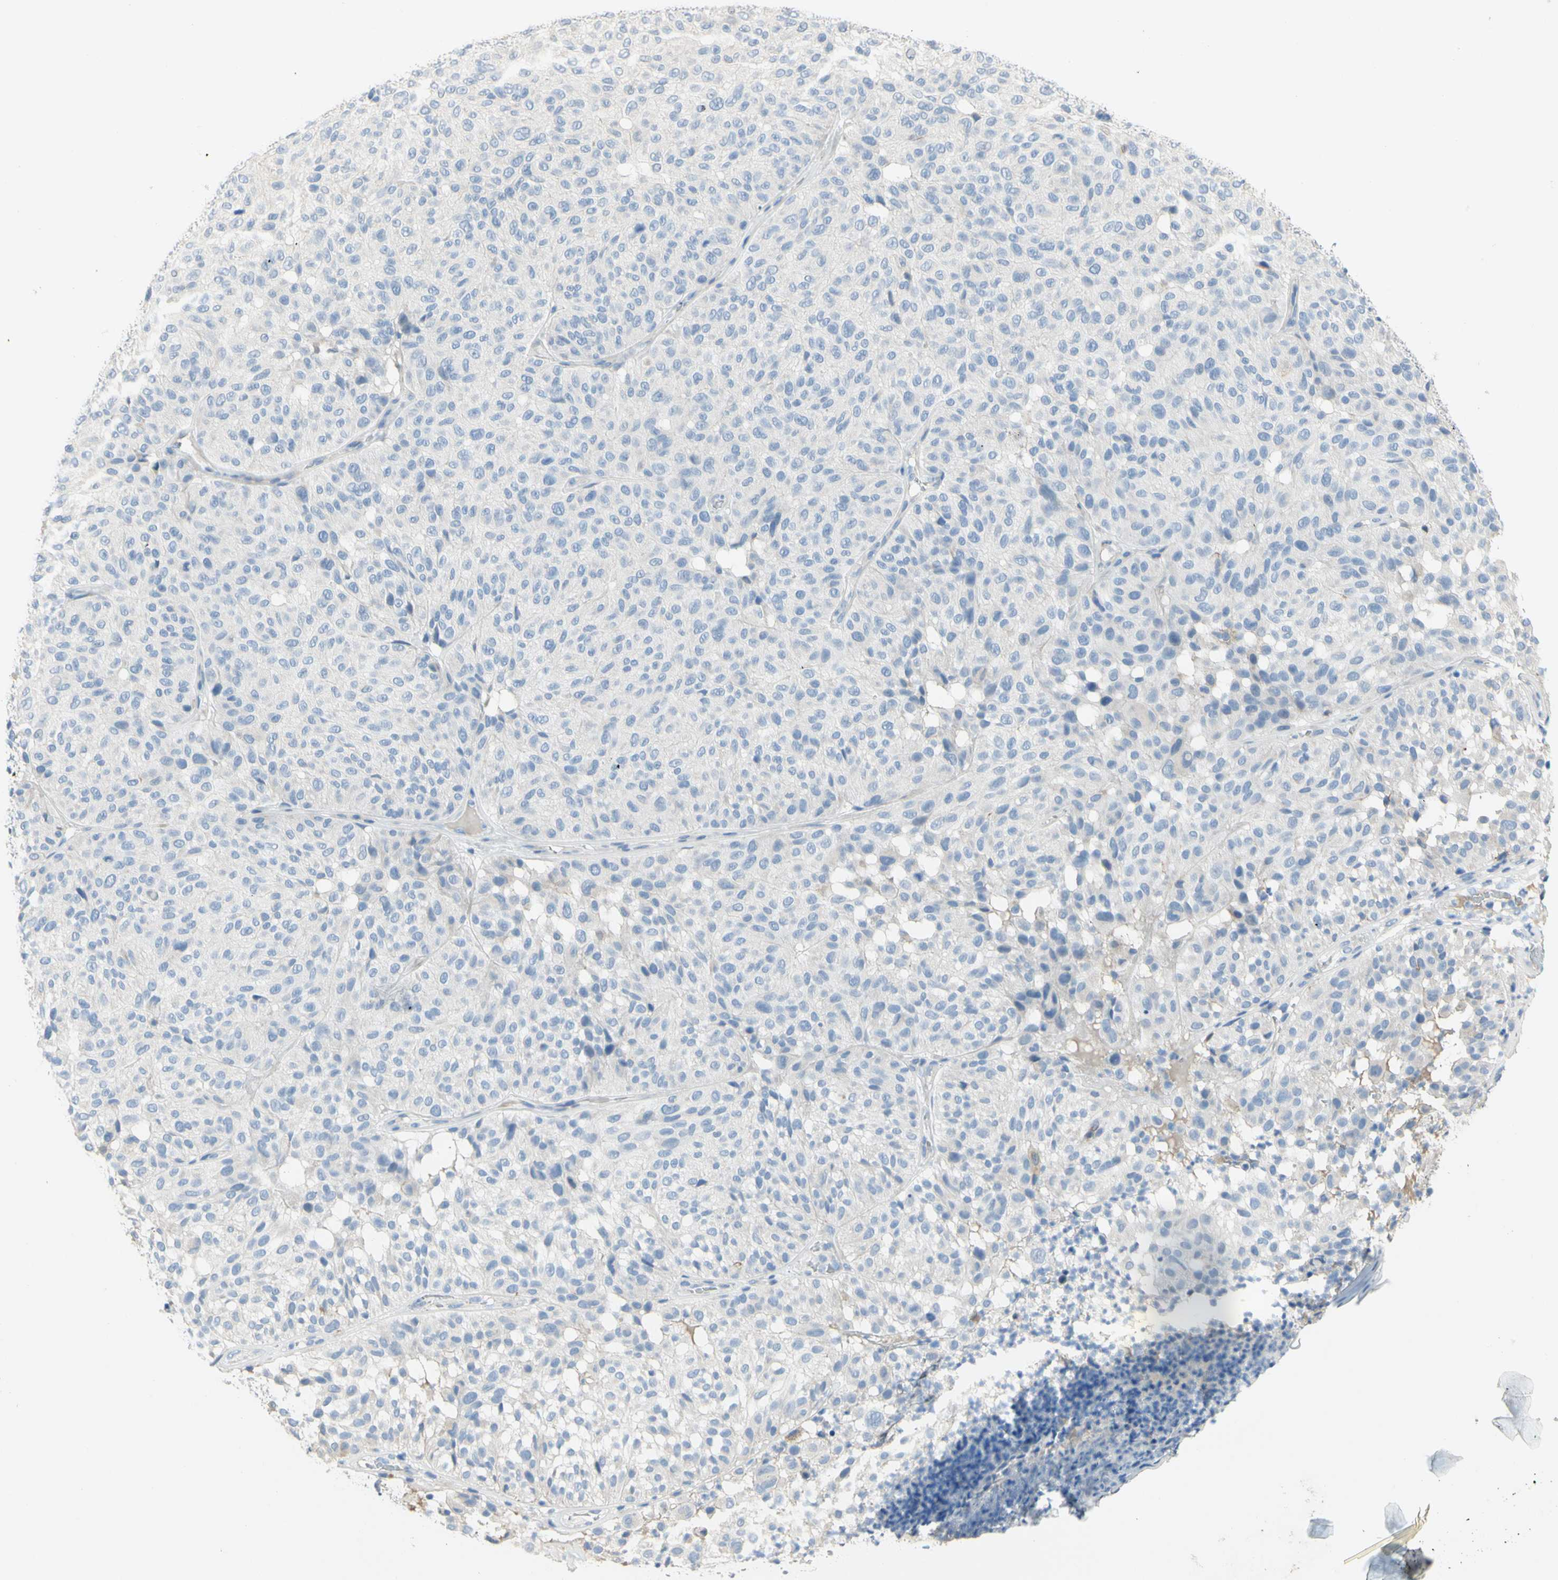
{"staining": {"intensity": "negative", "quantity": "none", "location": "none"}, "tissue": "melanoma", "cell_type": "Tumor cells", "image_type": "cancer", "snomed": [{"axis": "morphology", "description": "Malignant melanoma, NOS"}, {"axis": "topography", "description": "Skin"}], "caption": "Immunohistochemical staining of human melanoma demonstrates no significant expression in tumor cells.", "gene": "MUC1", "patient": {"sex": "female", "age": 46}}